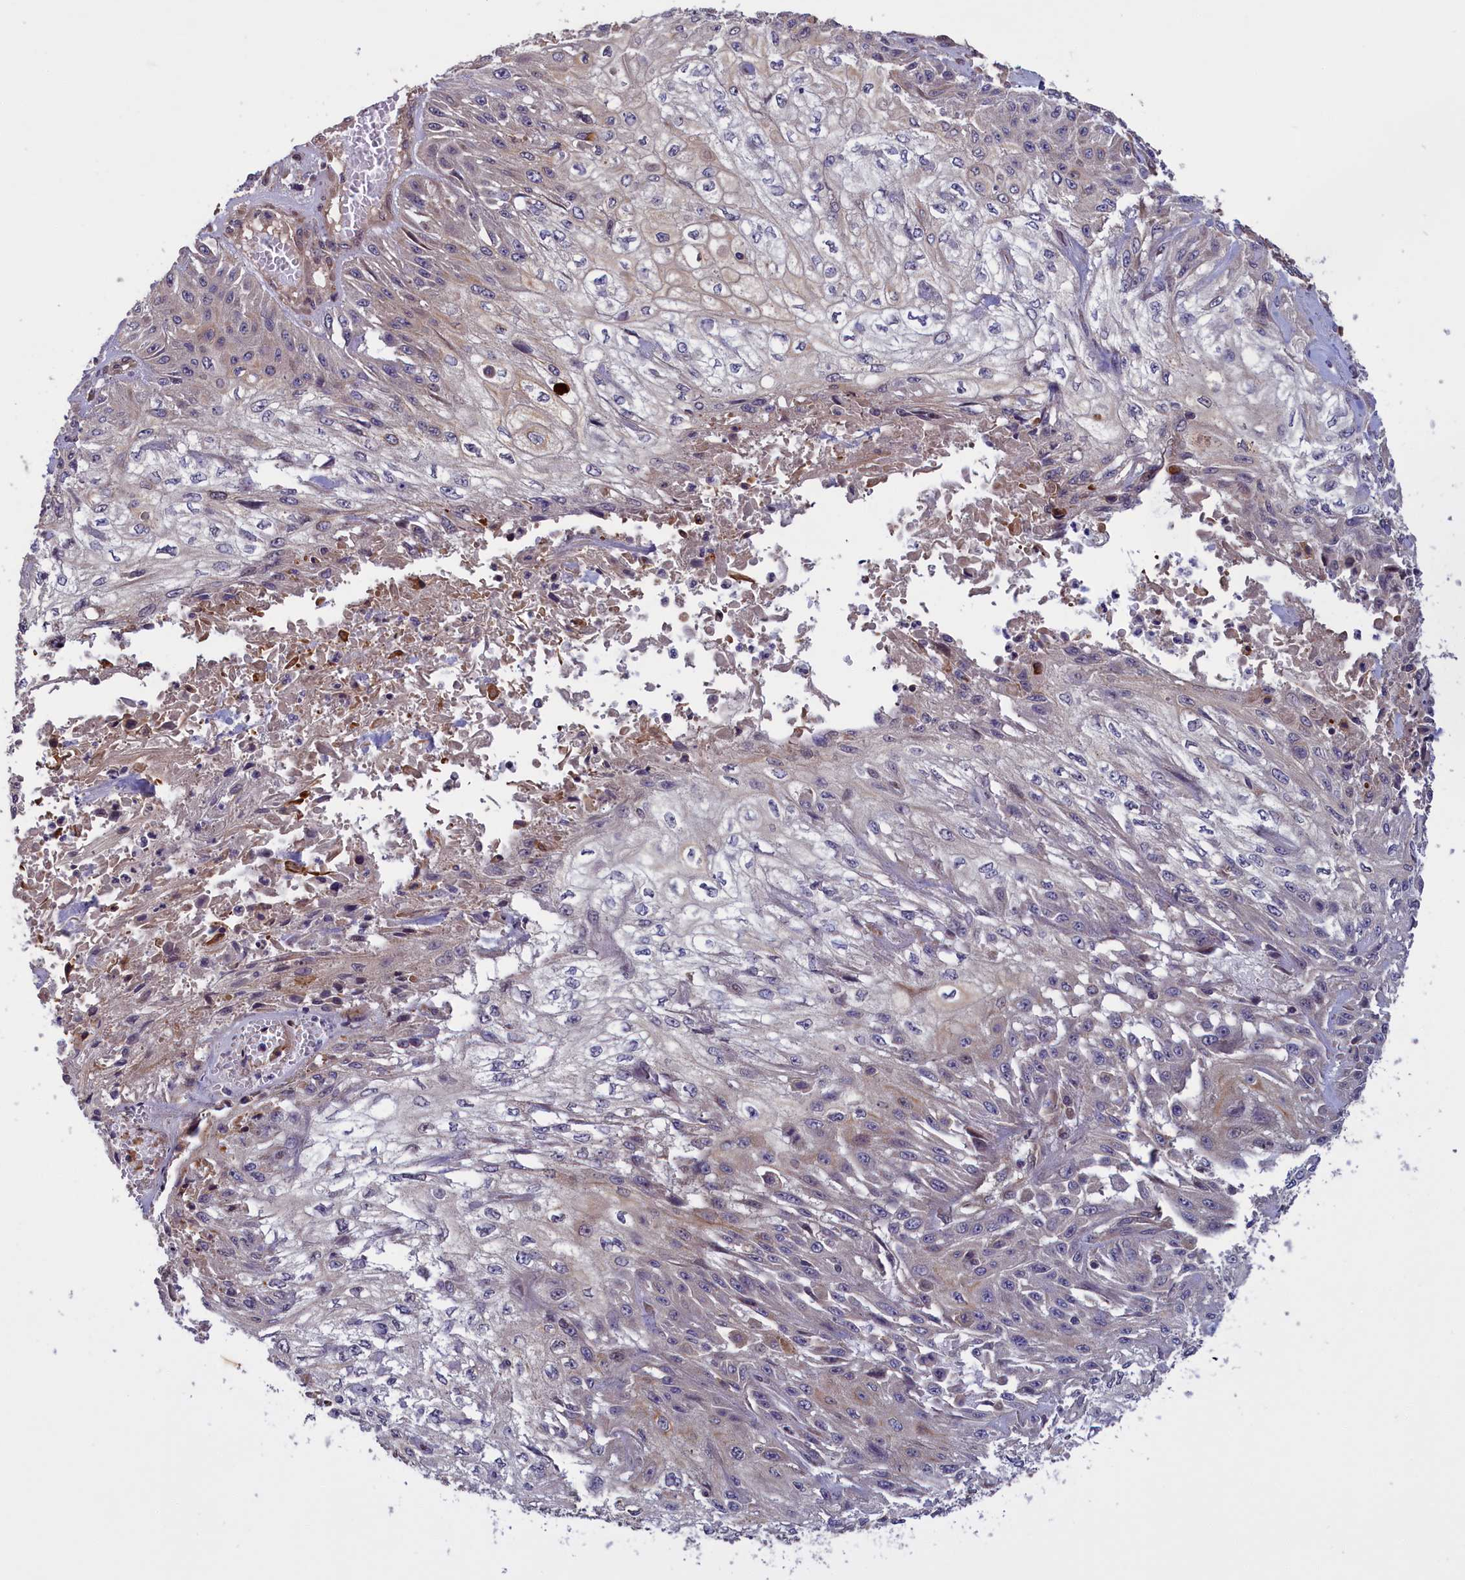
{"staining": {"intensity": "weak", "quantity": "<25%", "location": "cytoplasmic/membranous"}, "tissue": "skin cancer", "cell_type": "Tumor cells", "image_type": "cancer", "snomed": [{"axis": "morphology", "description": "Squamous cell carcinoma, NOS"}, {"axis": "morphology", "description": "Squamous cell carcinoma, metastatic, NOS"}, {"axis": "topography", "description": "Skin"}, {"axis": "topography", "description": "Lymph node"}], "caption": "Immunohistochemical staining of human skin squamous cell carcinoma exhibits no significant expression in tumor cells.", "gene": "DENND1B", "patient": {"sex": "male", "age": 75}}